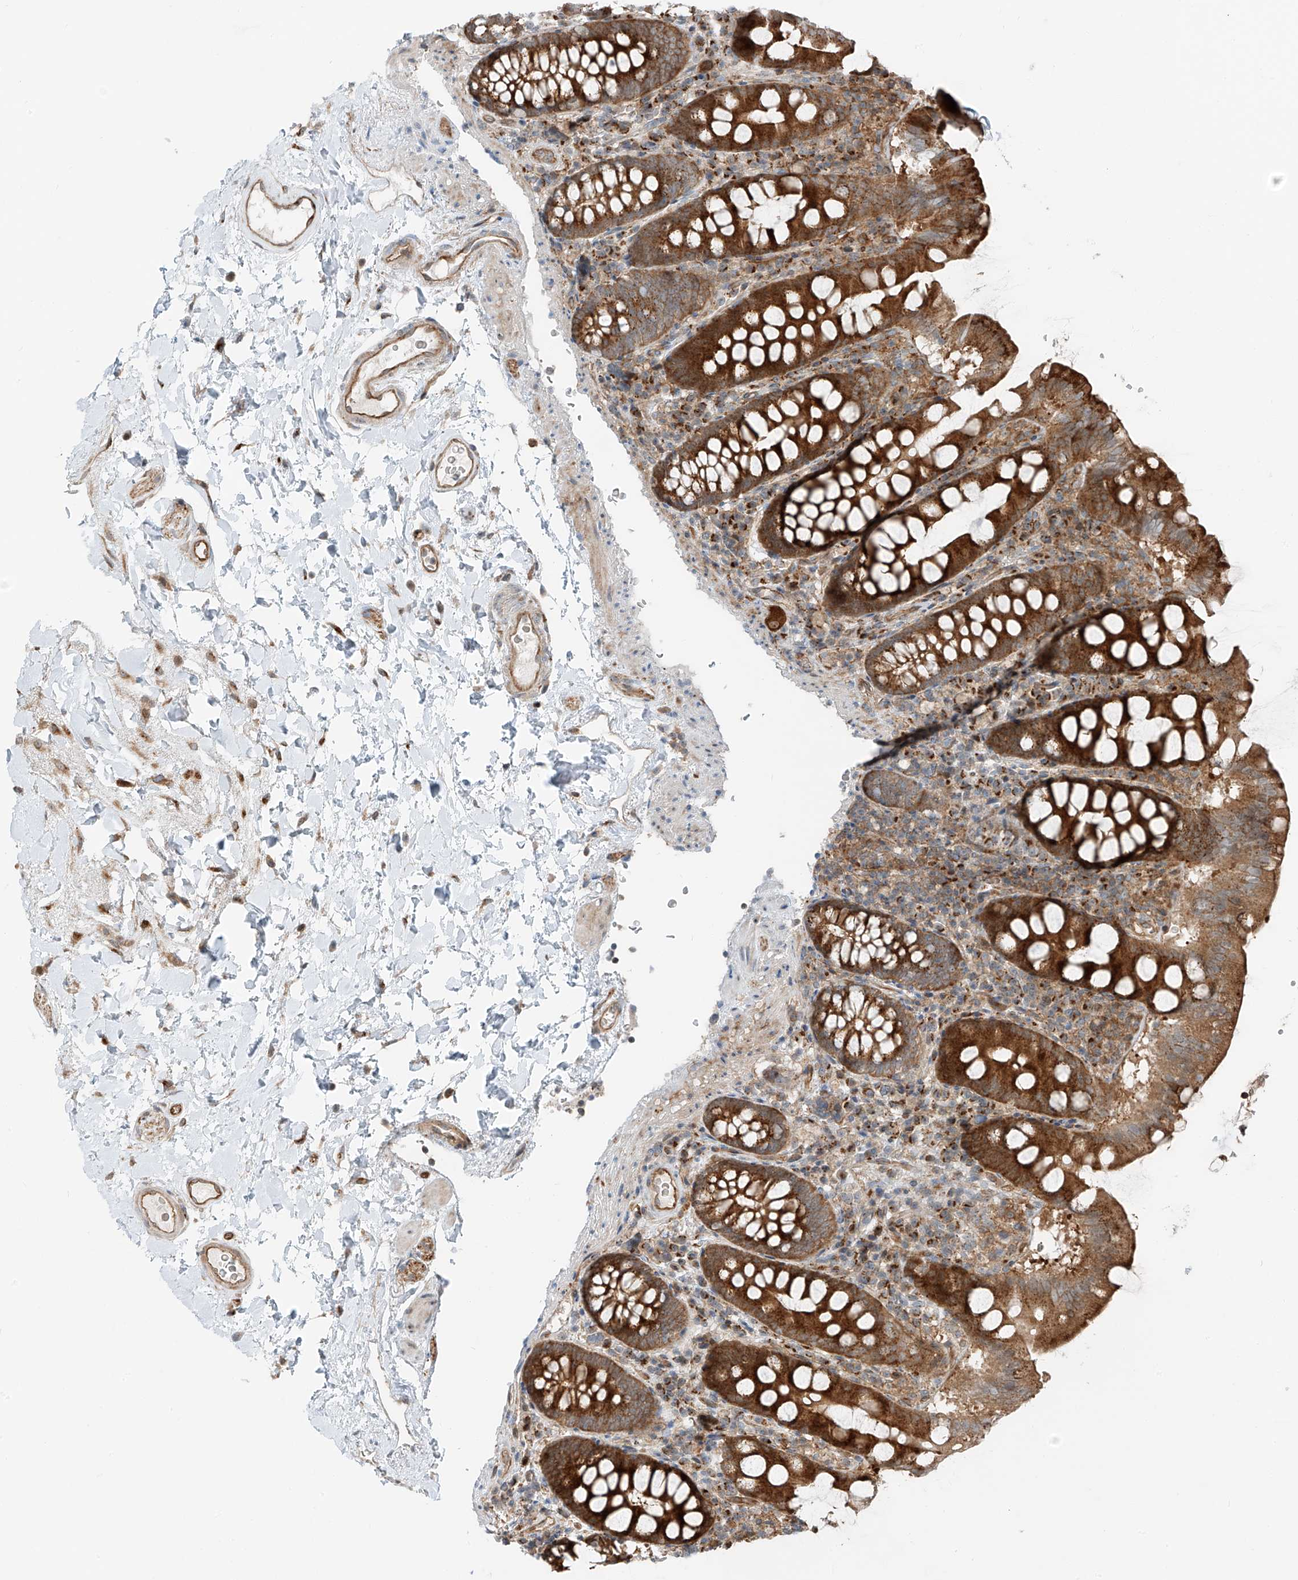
{"staining": {"intensity": "moderate", "quantity": ">75%", "location": "cytoplasmic/membranous"}, "tissue": "colon", "cell_type": "Endothelial cells", "image_type": "normal", "snomed": [{"axis": "morphology", "description": "Normal tissue, NOS"}, {"axis": "topography", "description": "Colon"}], "caption": "The immunohistochemical stain shows moderate cytoplasmic/membranous positivity in endothelial cells of normal colon. (DAB (3,3'-diaminobenzidine) = brown stain, brightfield microscopy at high magnification).", "gene": "USP48", "patient": {"sex": "female", "age": 79}}